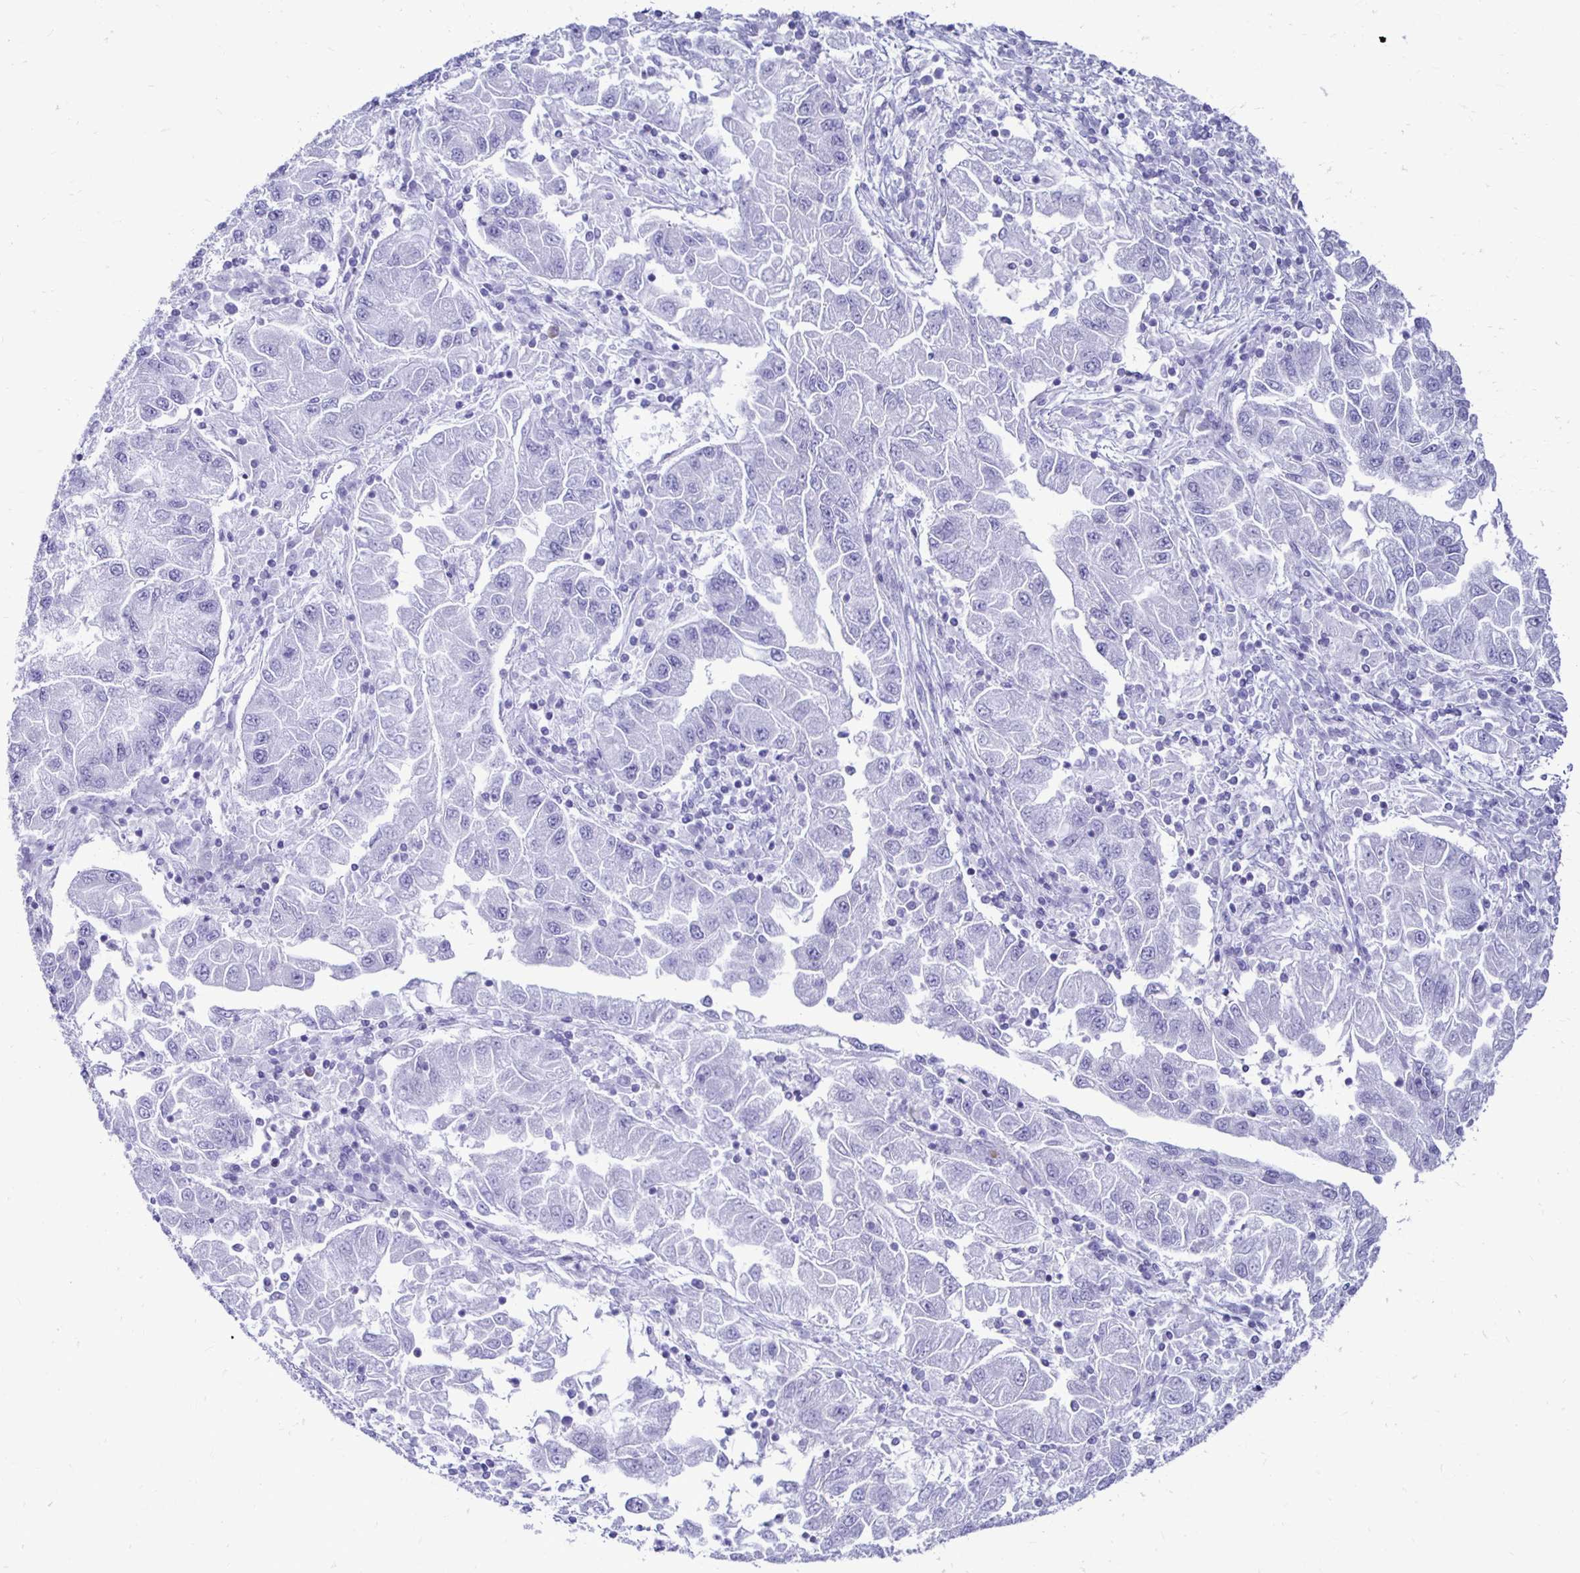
{"staining": {"intensity": "negative", "quantity": "none", "location": "none"}, "tissue": "lung cancer", "cell_type": "Tumor cells", "image_type": "cancer", "snomed": [{"axis": "morphology", "description": "Adenocarcinoma, NOS"}, {"axis": "morphology", "description": "Adenocarcinoma primary or metastatic"}, {"axis": "topography", "description": "Lung"}], "caption": "Immunohistochemistry of human lung adenocarcinoma primary or metastatic reveals no positivity in tumor cells. (Stains: DAB immunohistochemistry (IHC) with hematoxylin counter stain, Microscopy: brightfield microscopy at high magnification).", "gene": "CST5", "patient": {"sex": "male", "age": 74}}